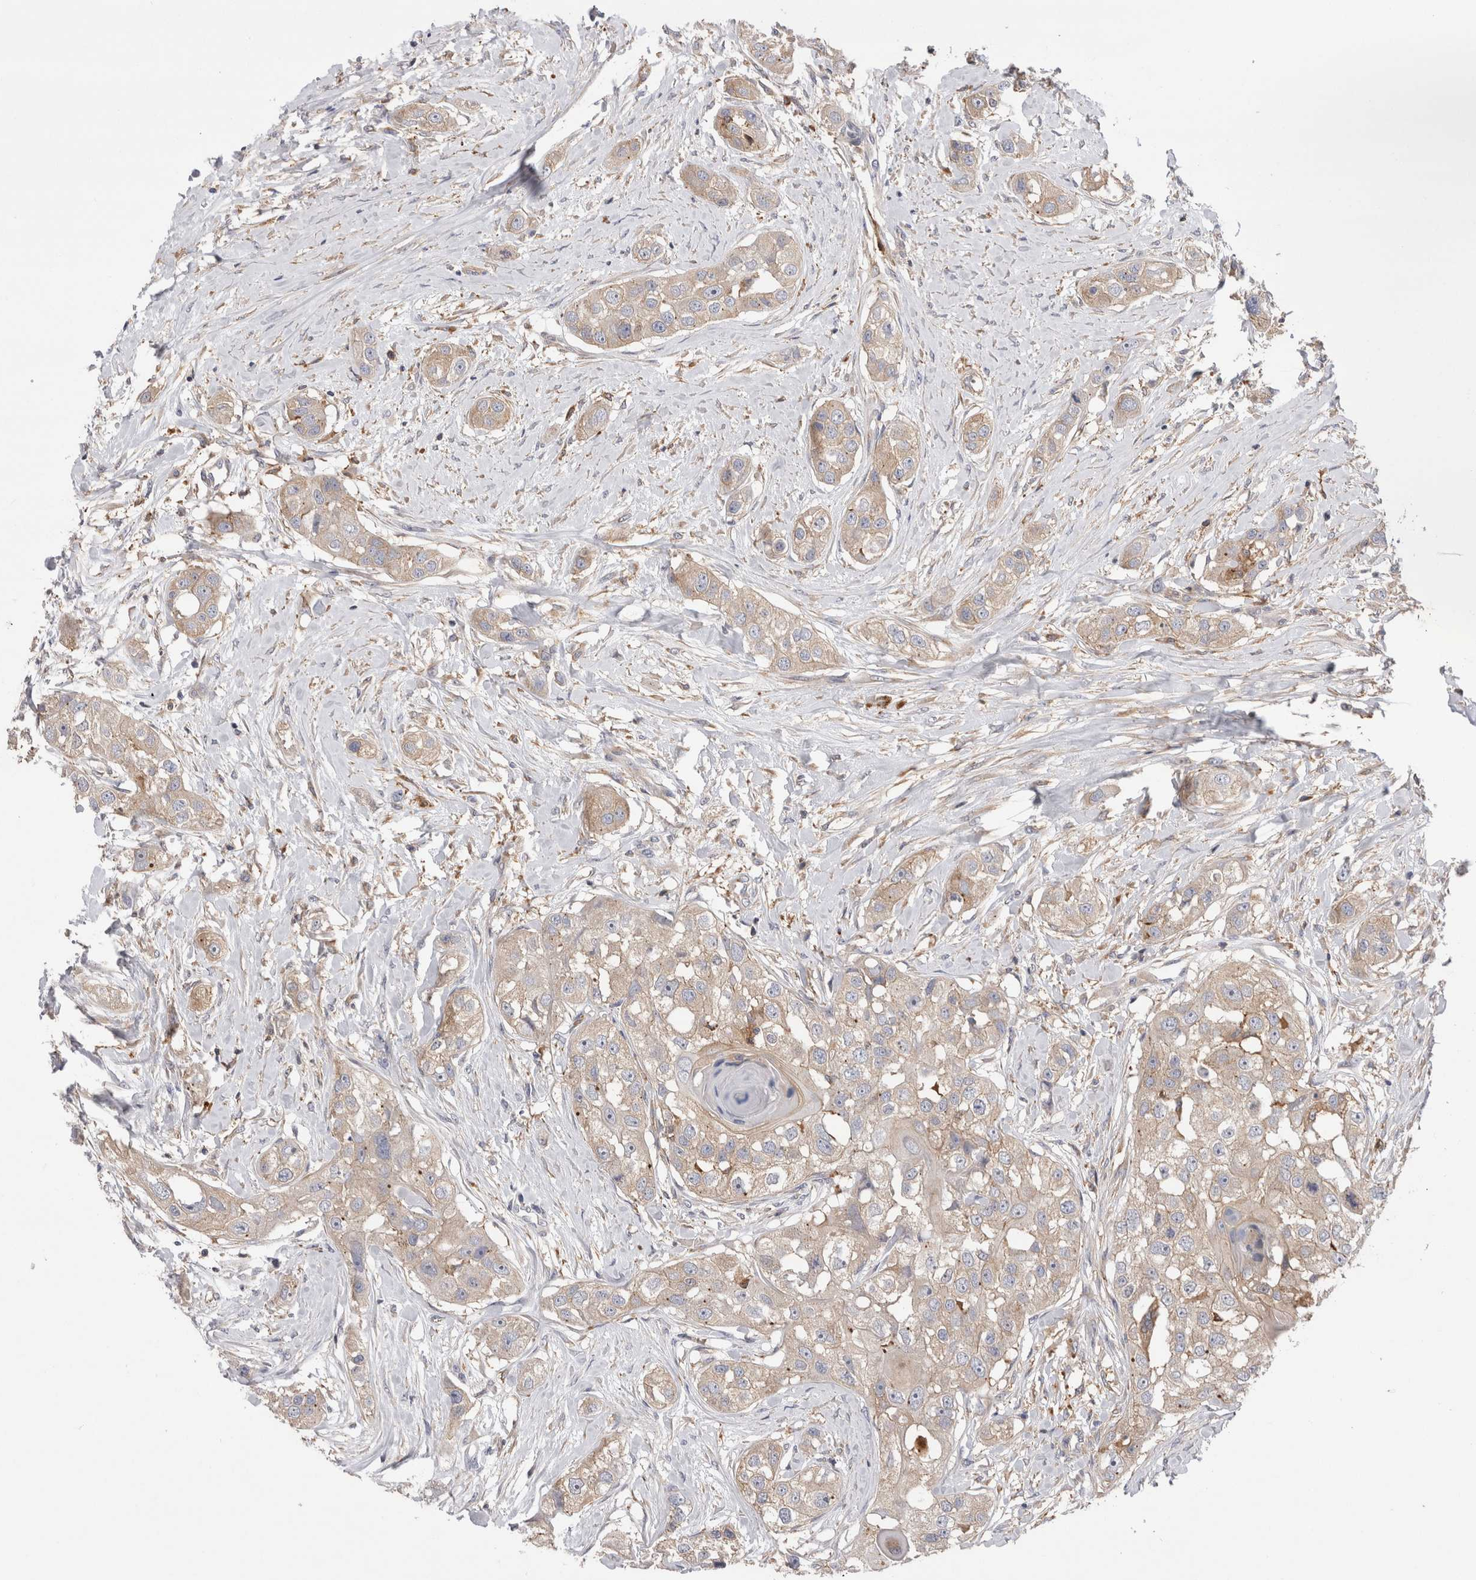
{"staining": {"intensity": "weak", "quantity": "<25%", "location": "cytoplasmic/membranous"}, "tissue": "head and neck cancer", "cell_type": "Tumor cells", "image_type": "cancer", "snomed": [{"axis": "morphology", "description": "Normal tissue, NOS"}, {"axis": "morphology", "description": "Squamous cell carcinoma, NOS"}, {"axis": "topography", "description": "Skeletal muscle"}, {"axis": "topography", "description": "Head-Neck"}], "caption": "Immunohistochemistry (IHC) image of head and neck cancer stained for a protein (brown), which reveals no staining in tumor cells.", "gene": "RAB11FIP1", "patient": {"sex": "male", "age": 51}}